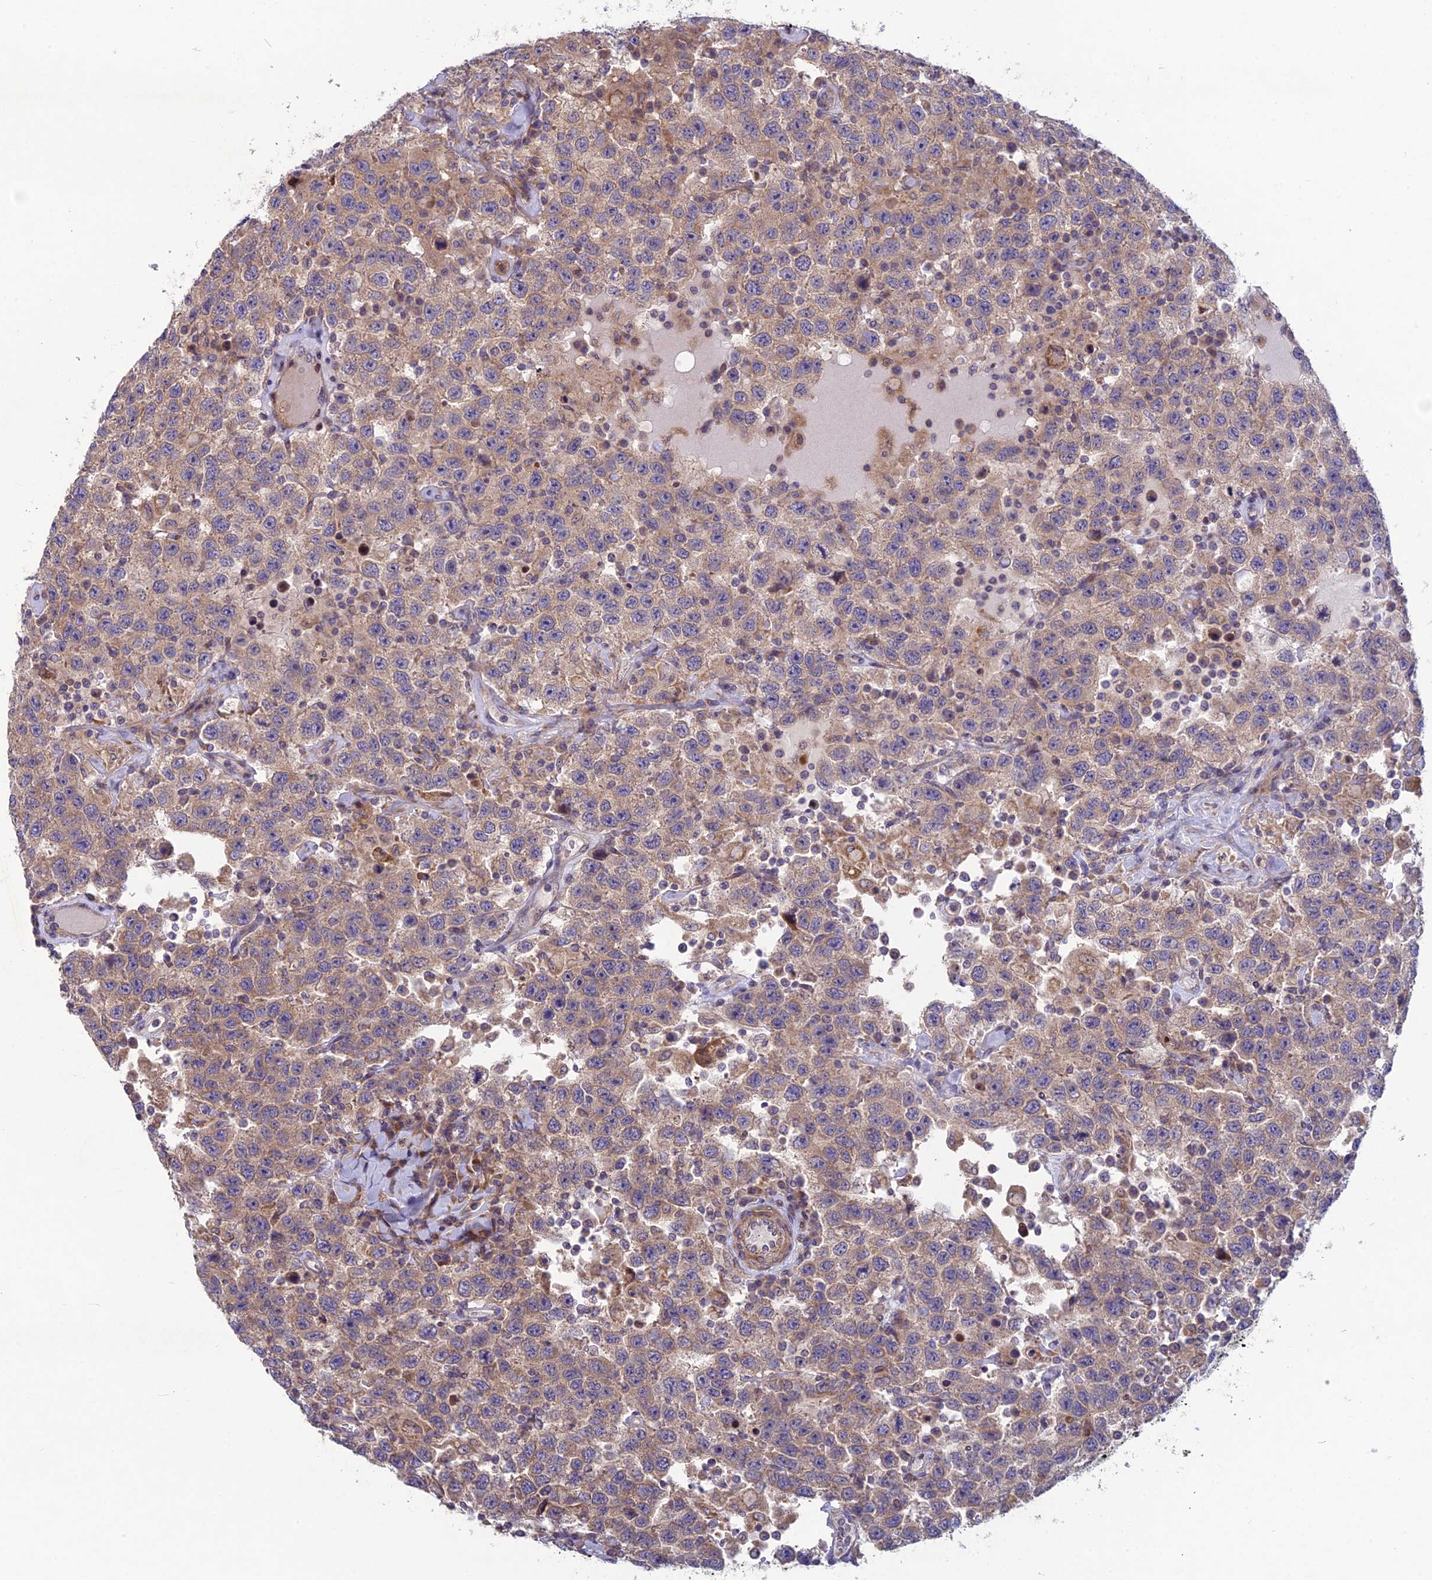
{"staining": {"intensity": "moderate", "quantity": ">75%", "location": "cytoplasmic/membranous"}, "tissue": "testis cancer", "cell_type": "Tumor cells", "image_type": "cancer", "snomed": [{"axis": "morphology", "description": "Seminoma, NOS"}, {"axis": "topography", "description": "Testis"}], "caption": "Moderate cytoplasmic/membranous expression is present in about >75% of tumor cells in testis seminoma.", "gene": "BLTP2", "patient": {"sex": "male", "age": 41}}